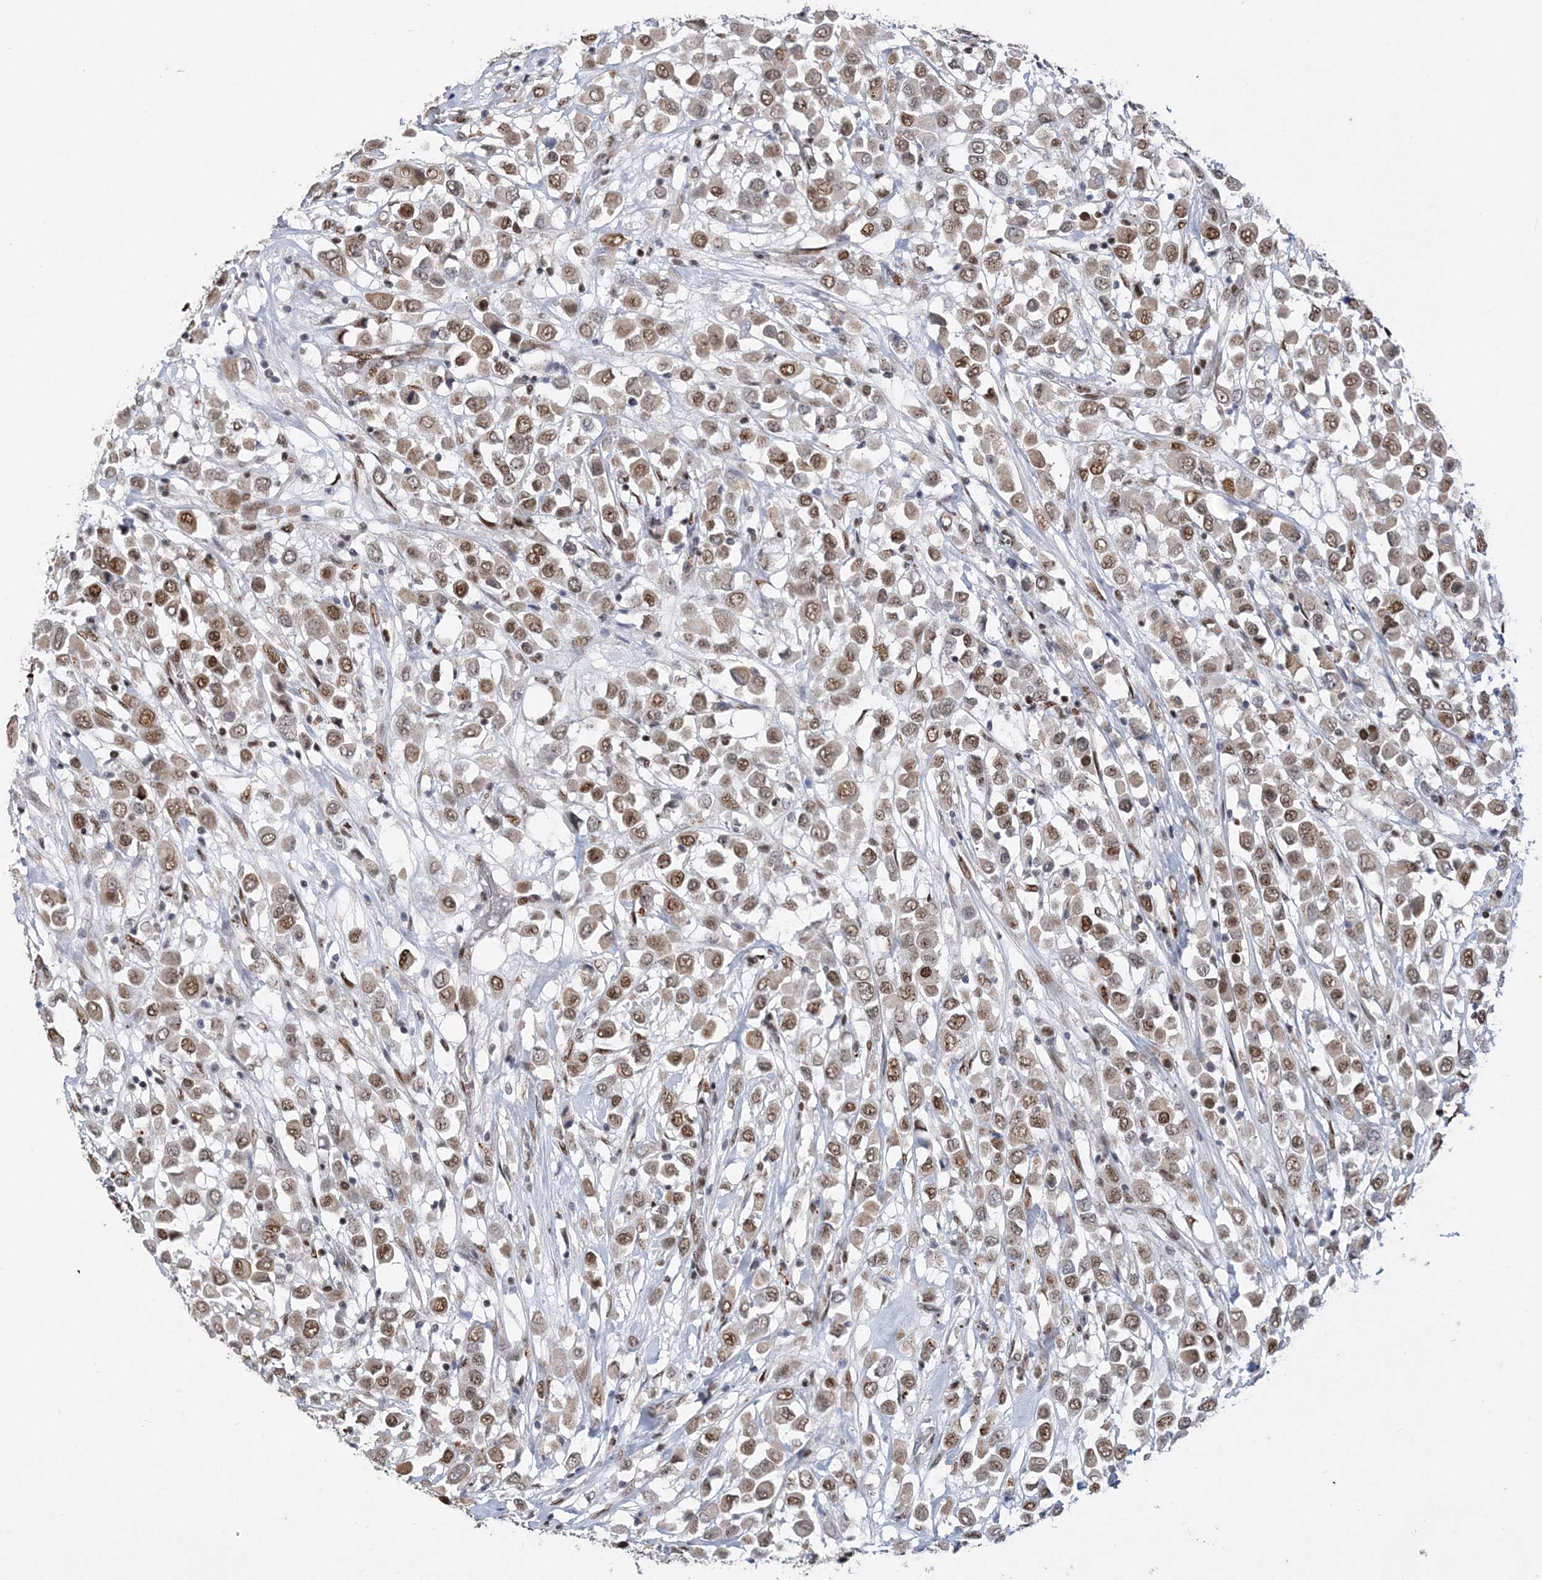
{"staining": {"intensity": "moderate", "quantity": ">75%", "location": "cytoplasmic/membranous,nuclear"}, "tissue": "breast cancer", "cell_type": "Tumor cells", "image_type": "cancer", "snomed": [{"axis": "morphology", "description": "Duct carcinoma"}, {"axis": "topography", "description": "Breast"}], "caption": "Breast cancer (infiltrating ductal carcinoma) stained for a protein demonstrates moderate cytoplasmic/membranous and nuclear positivity in tumor cells.", "gene": "ZBTB7A", "patient": {"sex": "female", "age": 61}}